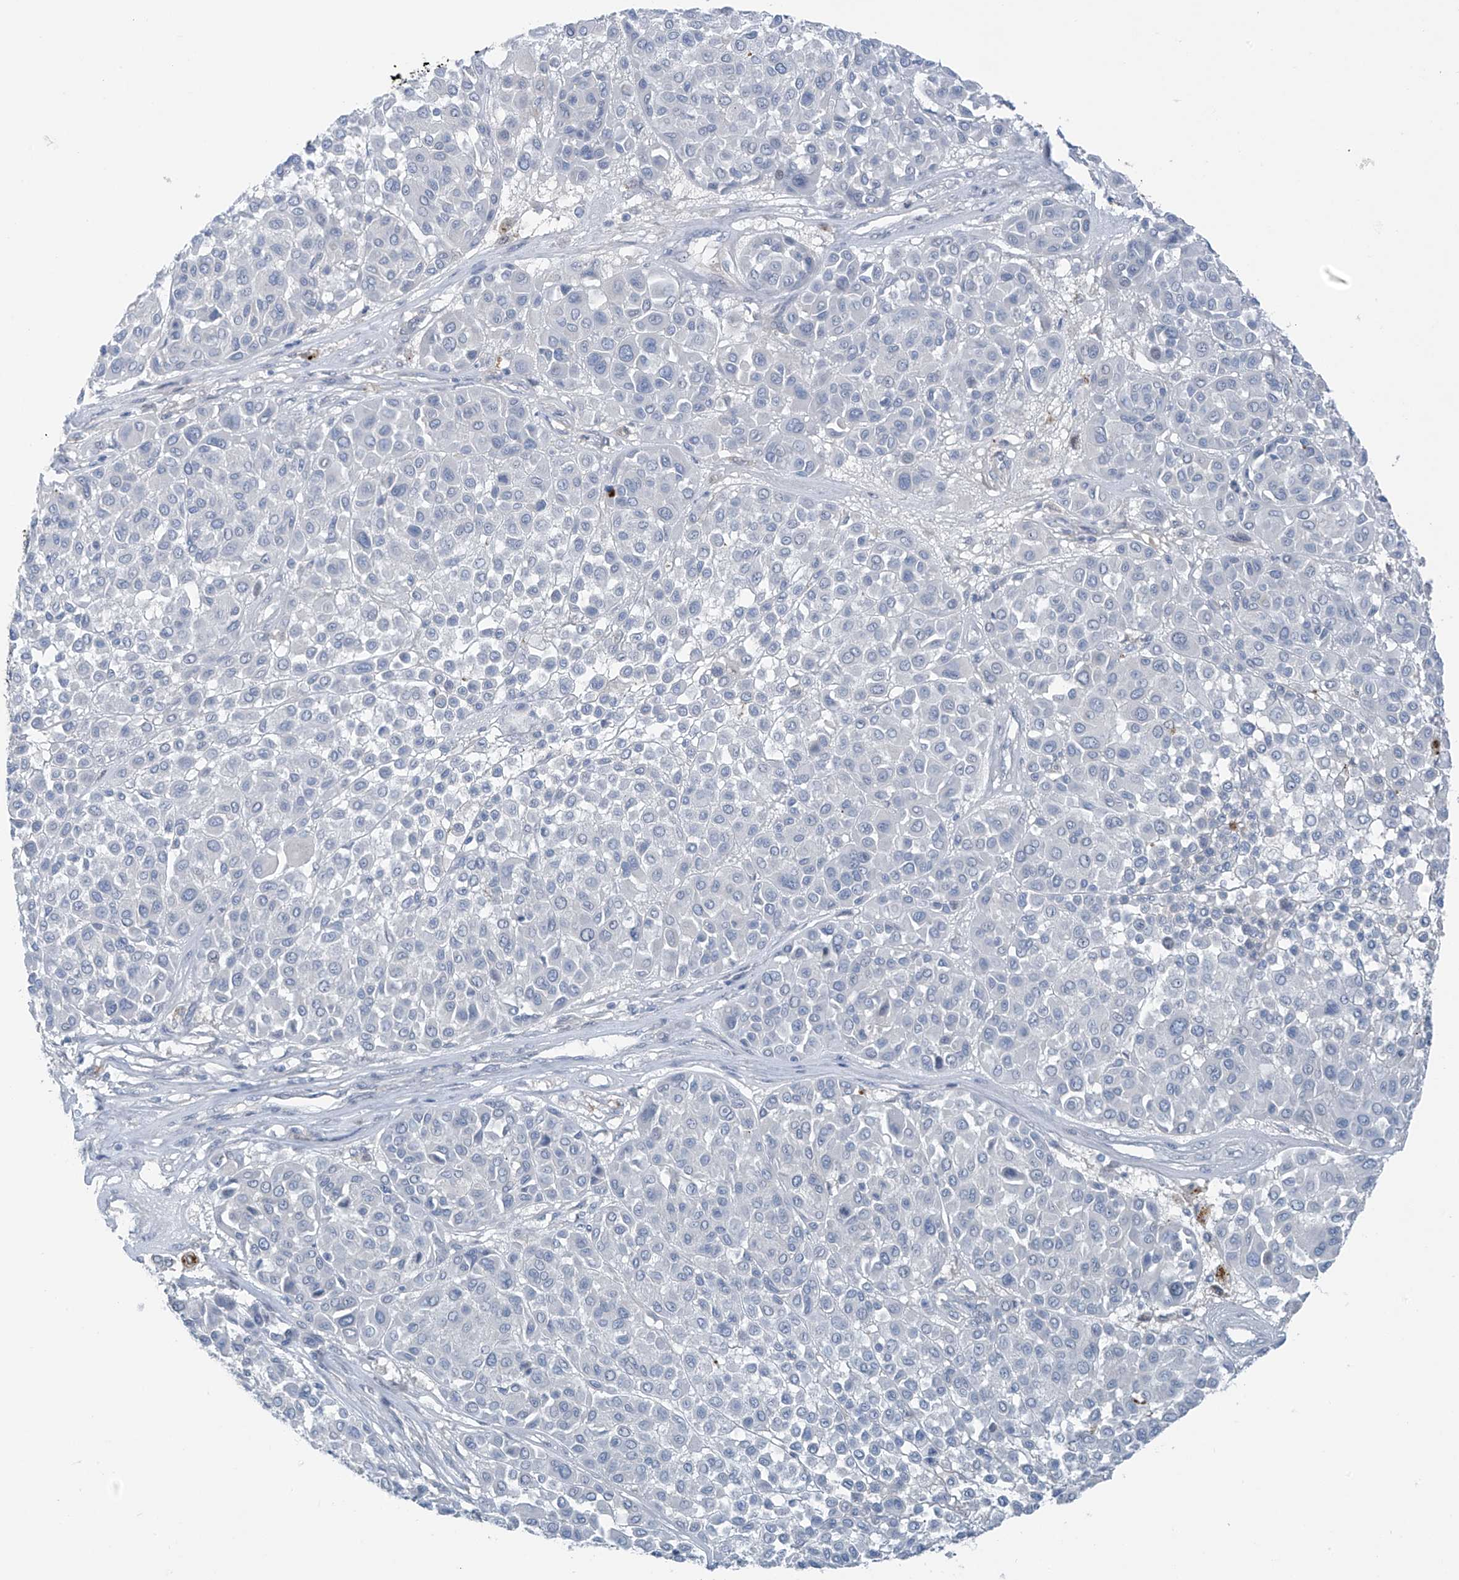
{"staining": {"intensity": "negative", "quantity": "none", "location": "none"}, "tissue": "melanoma", "cell_type": "Tumor cells", "image_type": "cancer", "snomed": [{"axis": "morphology", "description": "Malignant melanoma, Metastatic site"}, {"axis": "topography", "description": "Soft tissue"}], "caption": "This is a image of immunohistochemistry staining of malignant melanoma (metastatic site), which shows no expression in tumor cells.", "gene": "ZNF793", "patient": {"sex": "male", "age": 41}}